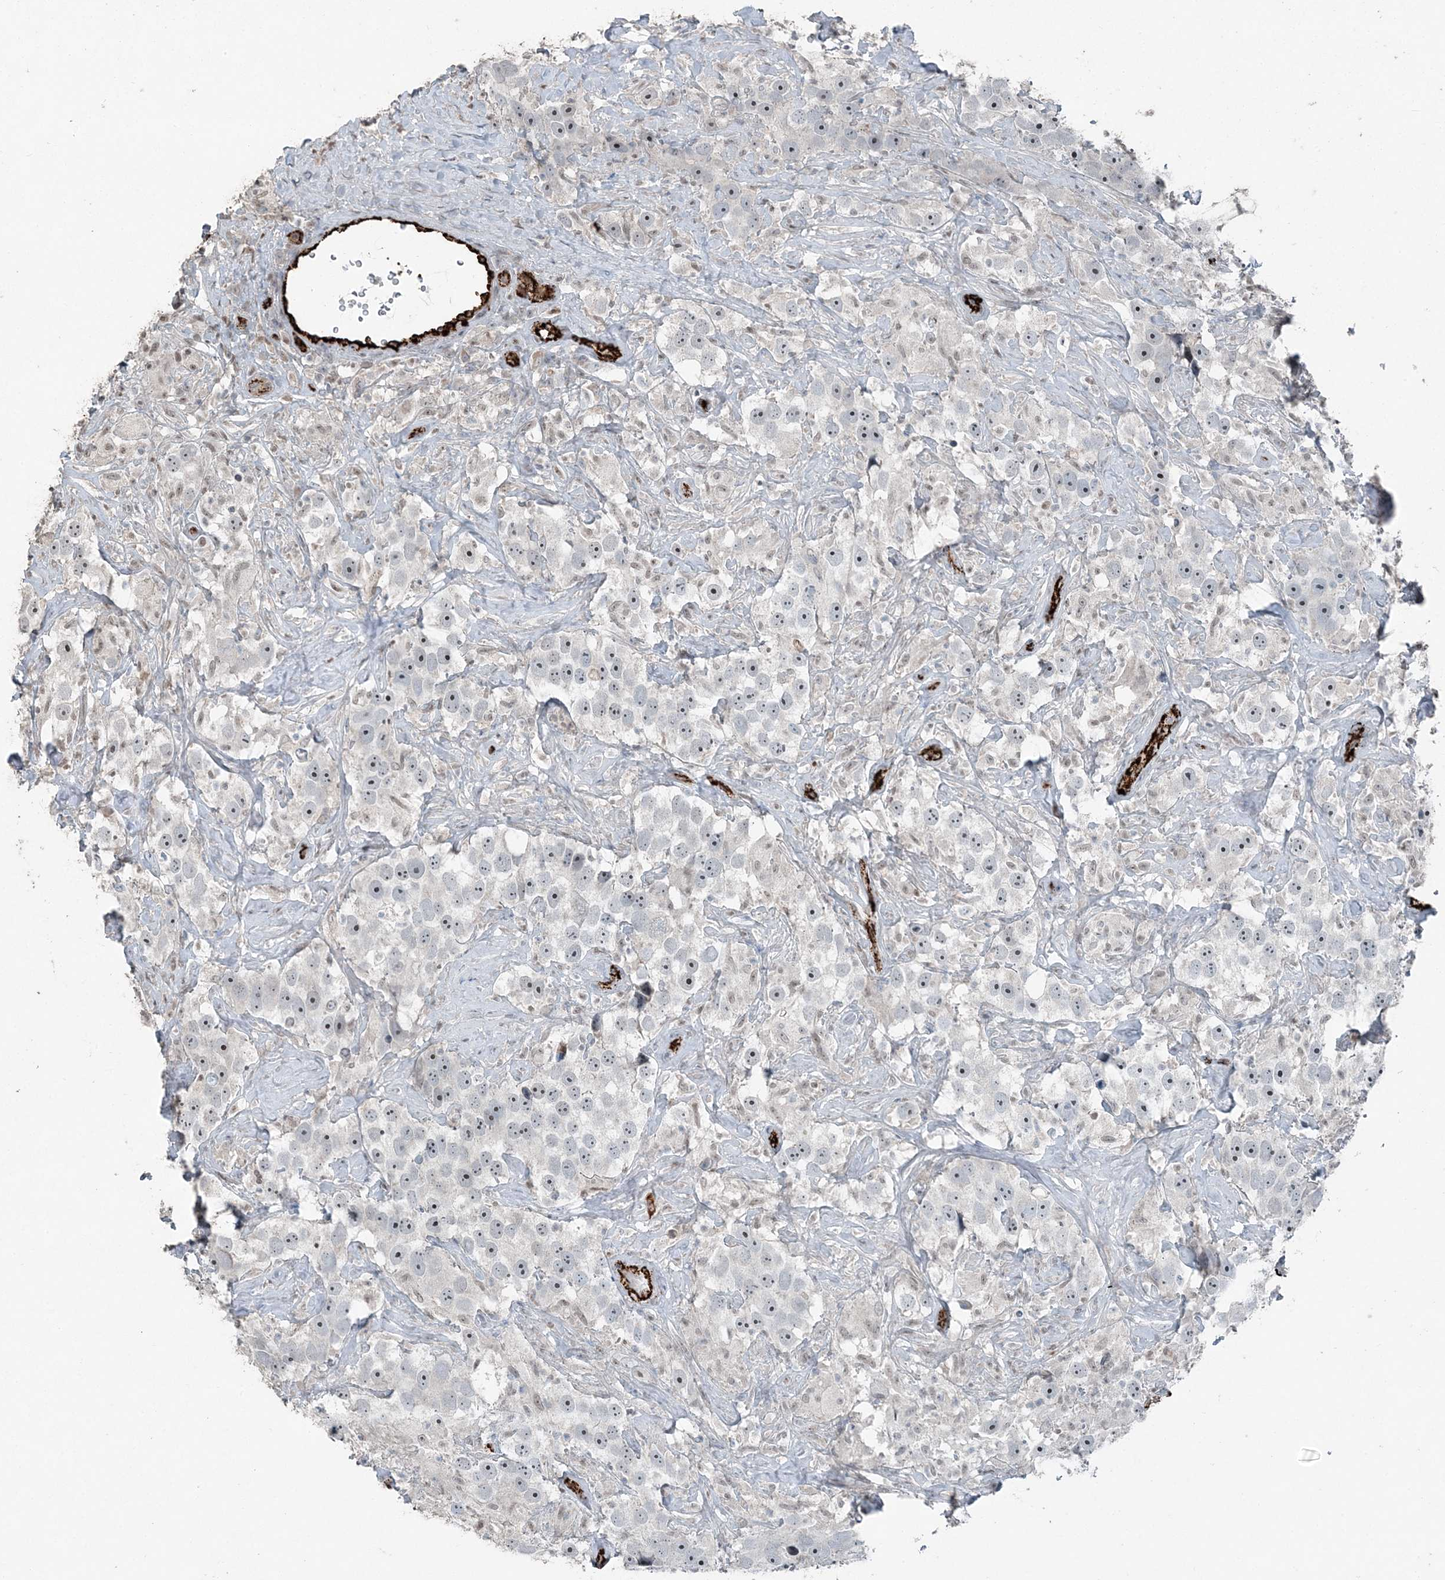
{"staining": {"intensity": "negative", "quantity": "none", "location": "none"}, "tissue": "testis cancer", "cell_type": "Tumor cells", "image_type": "cancer", "snomed": [{"axis": "morphology", "description": "Seminoma, NOS"}, {"axis": "topography", "description": "Testis"}], "caption": "The micrograph exhibits no significant staining in tumor cells of testis seminoma.", "gene": "ELOVL7", "patient": {"sex": "male", "age": 49}}